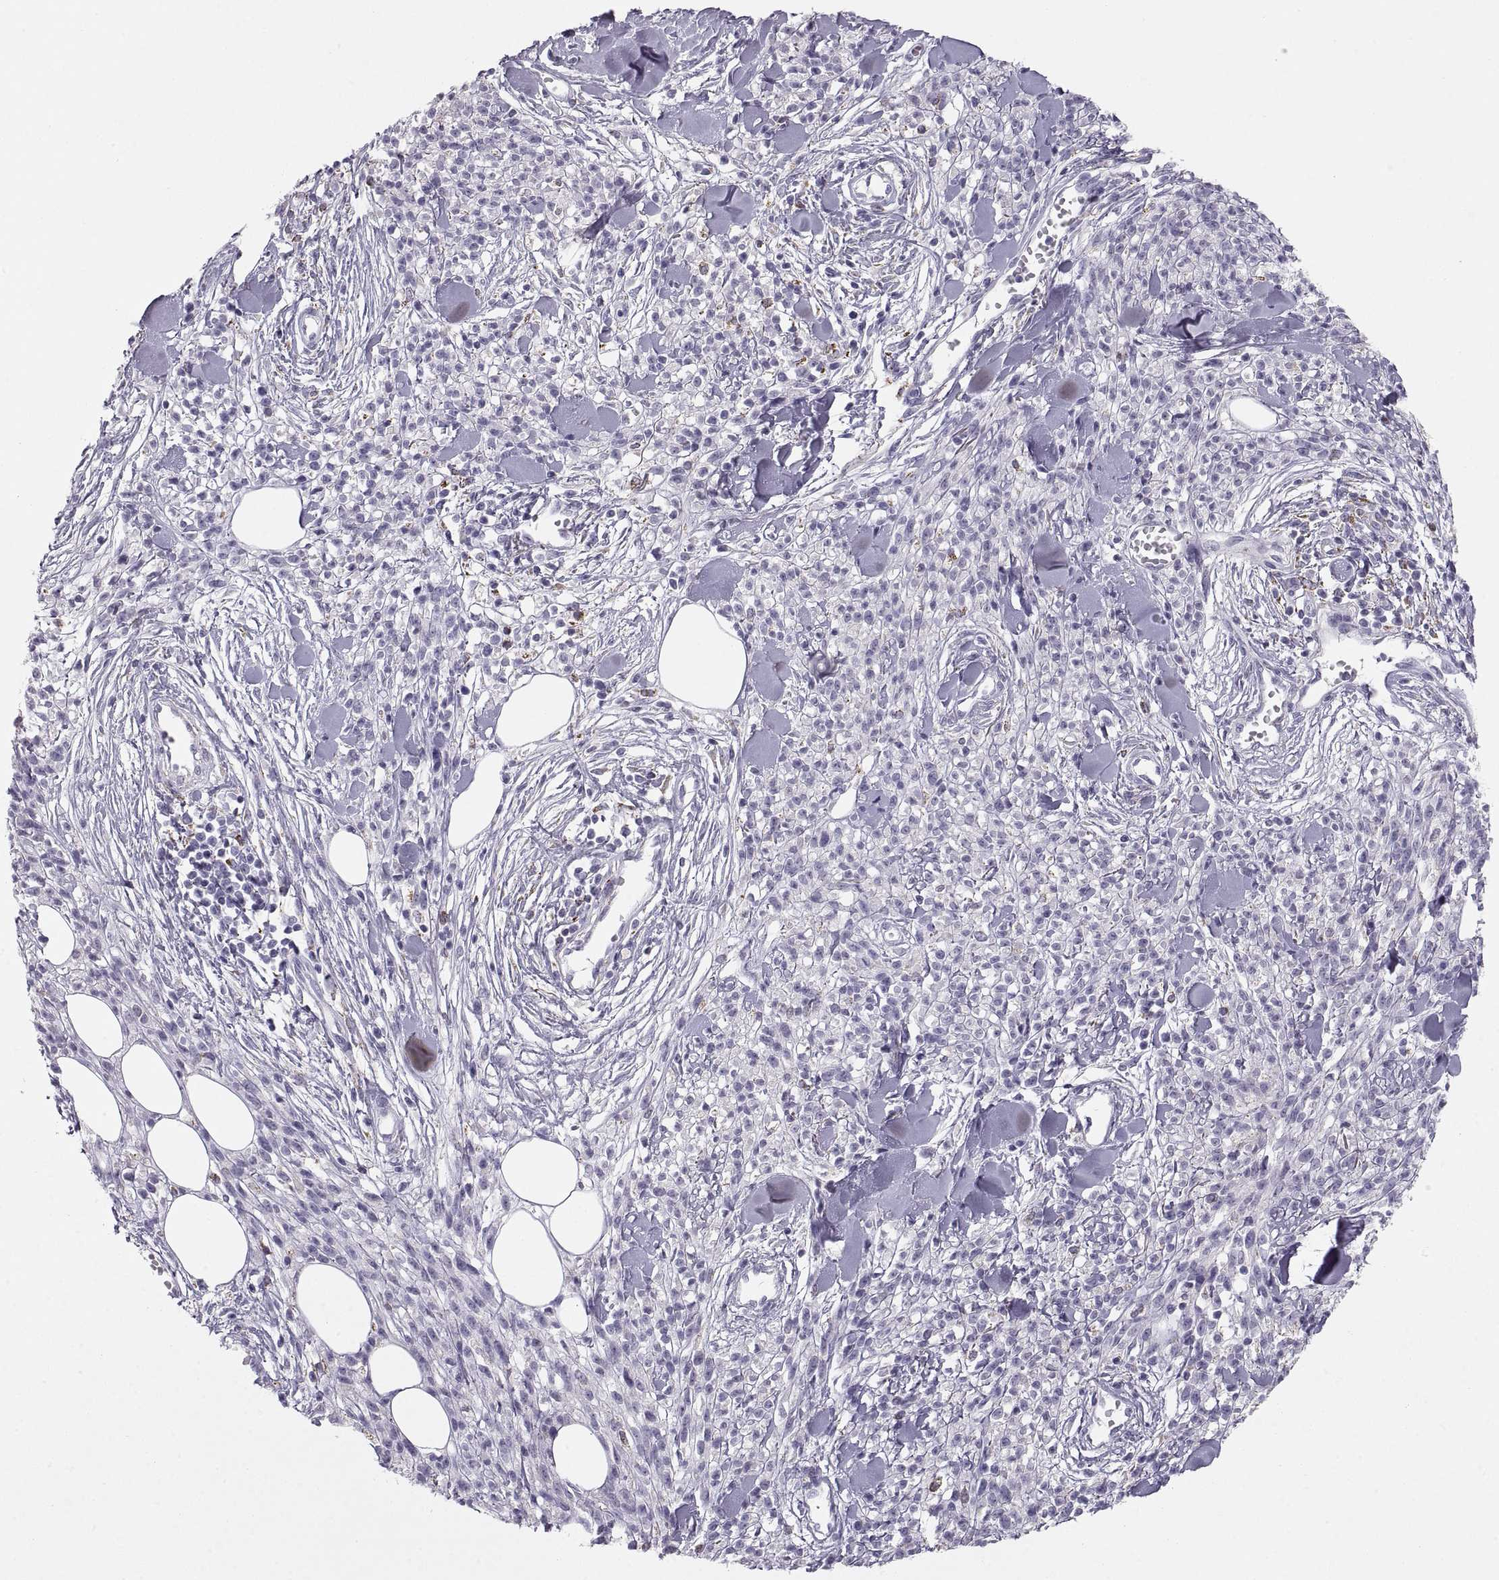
{"staining": {"intensity": "negative", "quantity": "none", "location": "none"}, "tissue": "melanoma", "cell_type": "Tumor cells", "image_type": "cancer", "snomed": [{"axis": "morphology", "description": "Malignant melanoma, NOS"}, {"axis": "topography", "description": "Skin"}, {"axis": "topography", "description": "Skin of trunk"}], "caption": "This histopathology image is of malignant melanoma stained with IHC to label a protein in brown with the nuclei are counter-stained blue. There is no staining in tumor cells.", "gene": "COL9A3", "patient": {"sex": "male", "age": 74}}